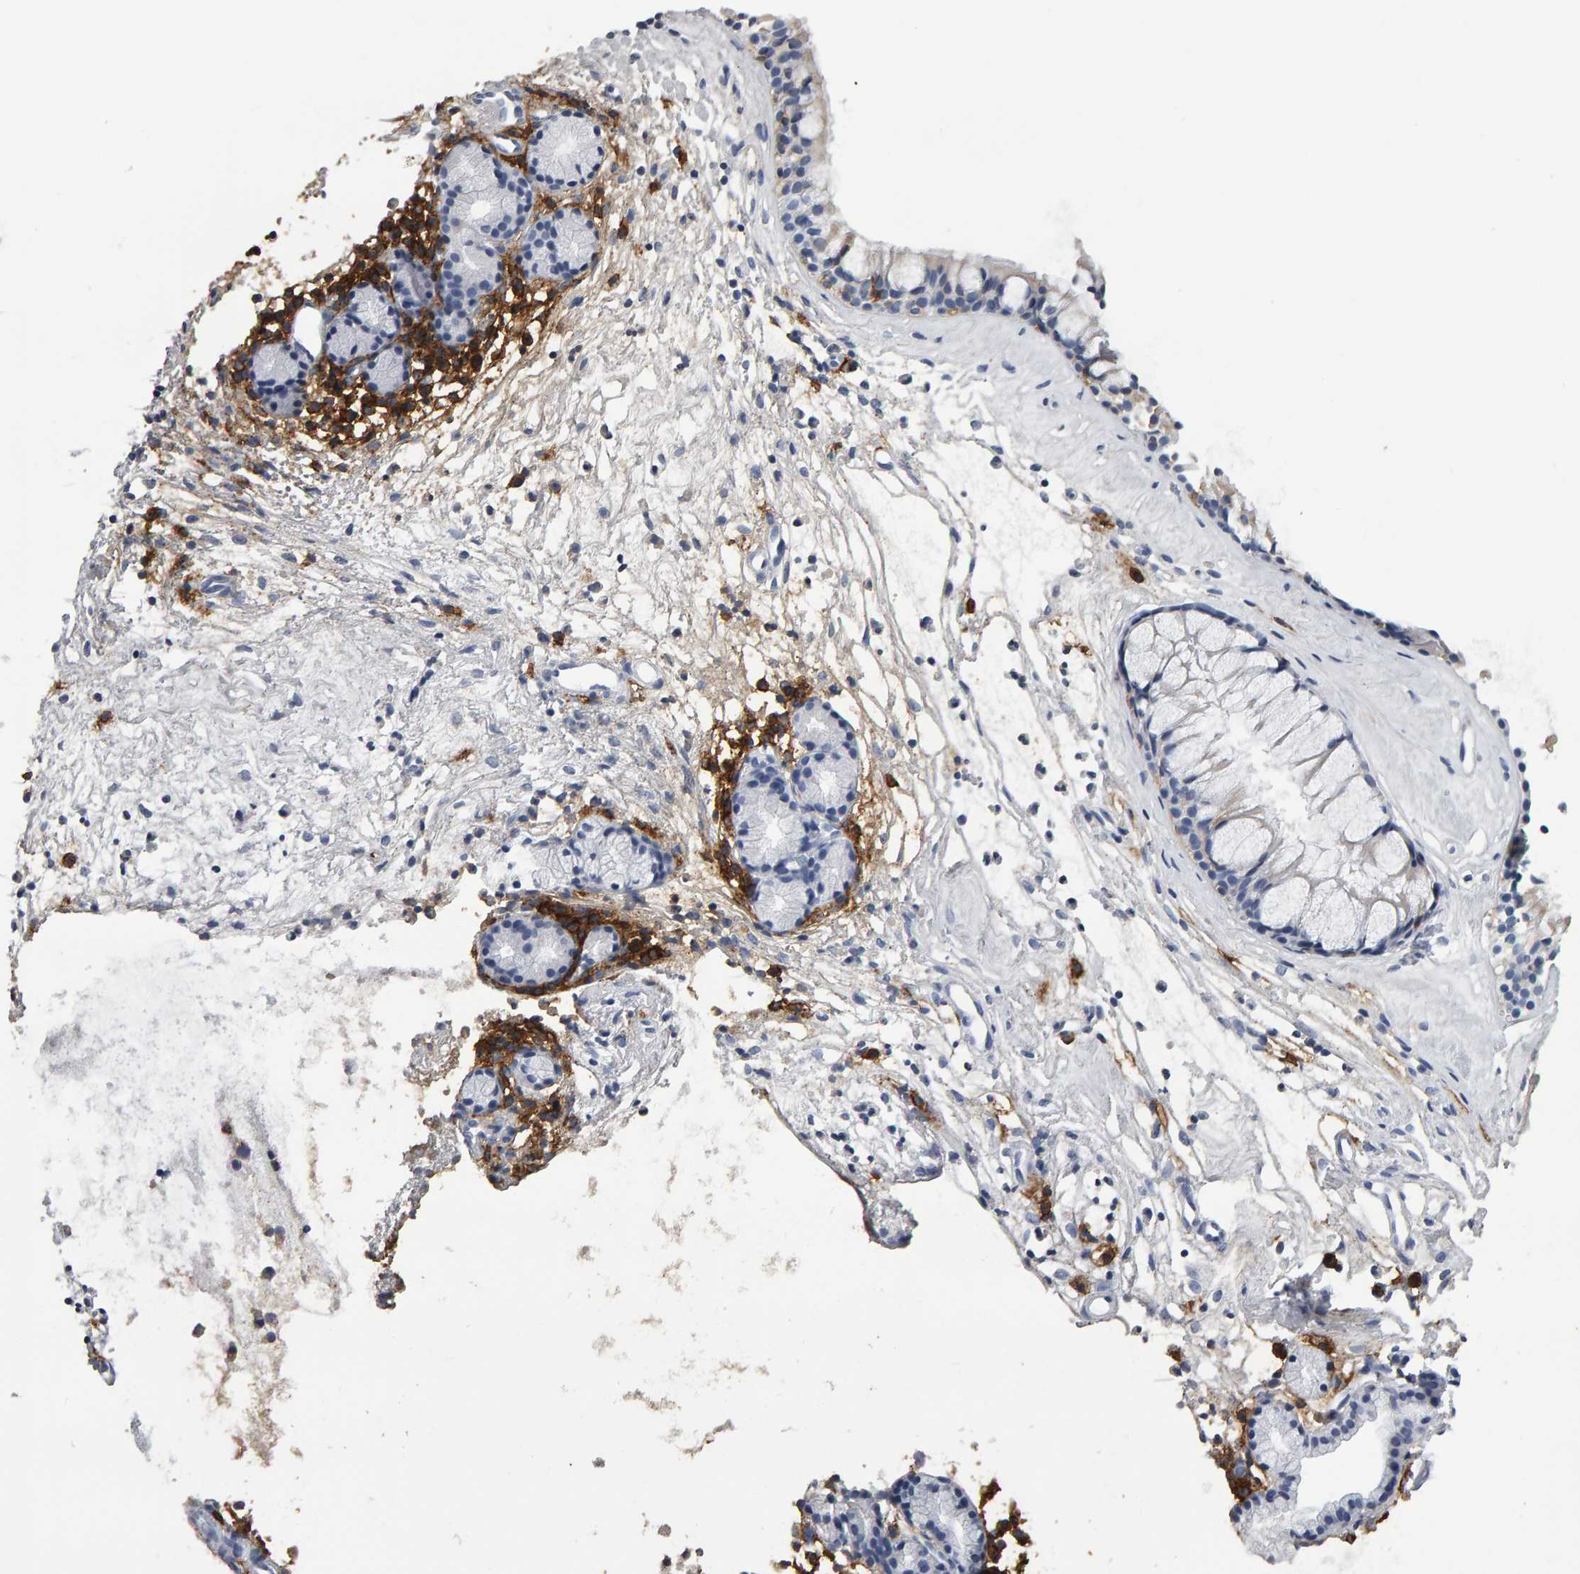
{"staining": {"intensity": "moderate", "quantity": "<25%", "location": "cytoplasmic/membranous"}, "tissue": "nasopharynx", "cell_type": "Respiratory epithelial cells", "image_type": "normal", "snomed": [{"axis": "morphology", "description": "Normal tissue, NOS"}, {"axis": "topography", "description": "Nasopharynx"}], "caption": "This histopathology image displays IHC staining of normal human nasopharynx, with low moderate cytoplasmic/membranous staining in approximately <25% of respiratory epithelial cells.", "gene": "CD38", "patient": {"sex": "female", "age": 42}}